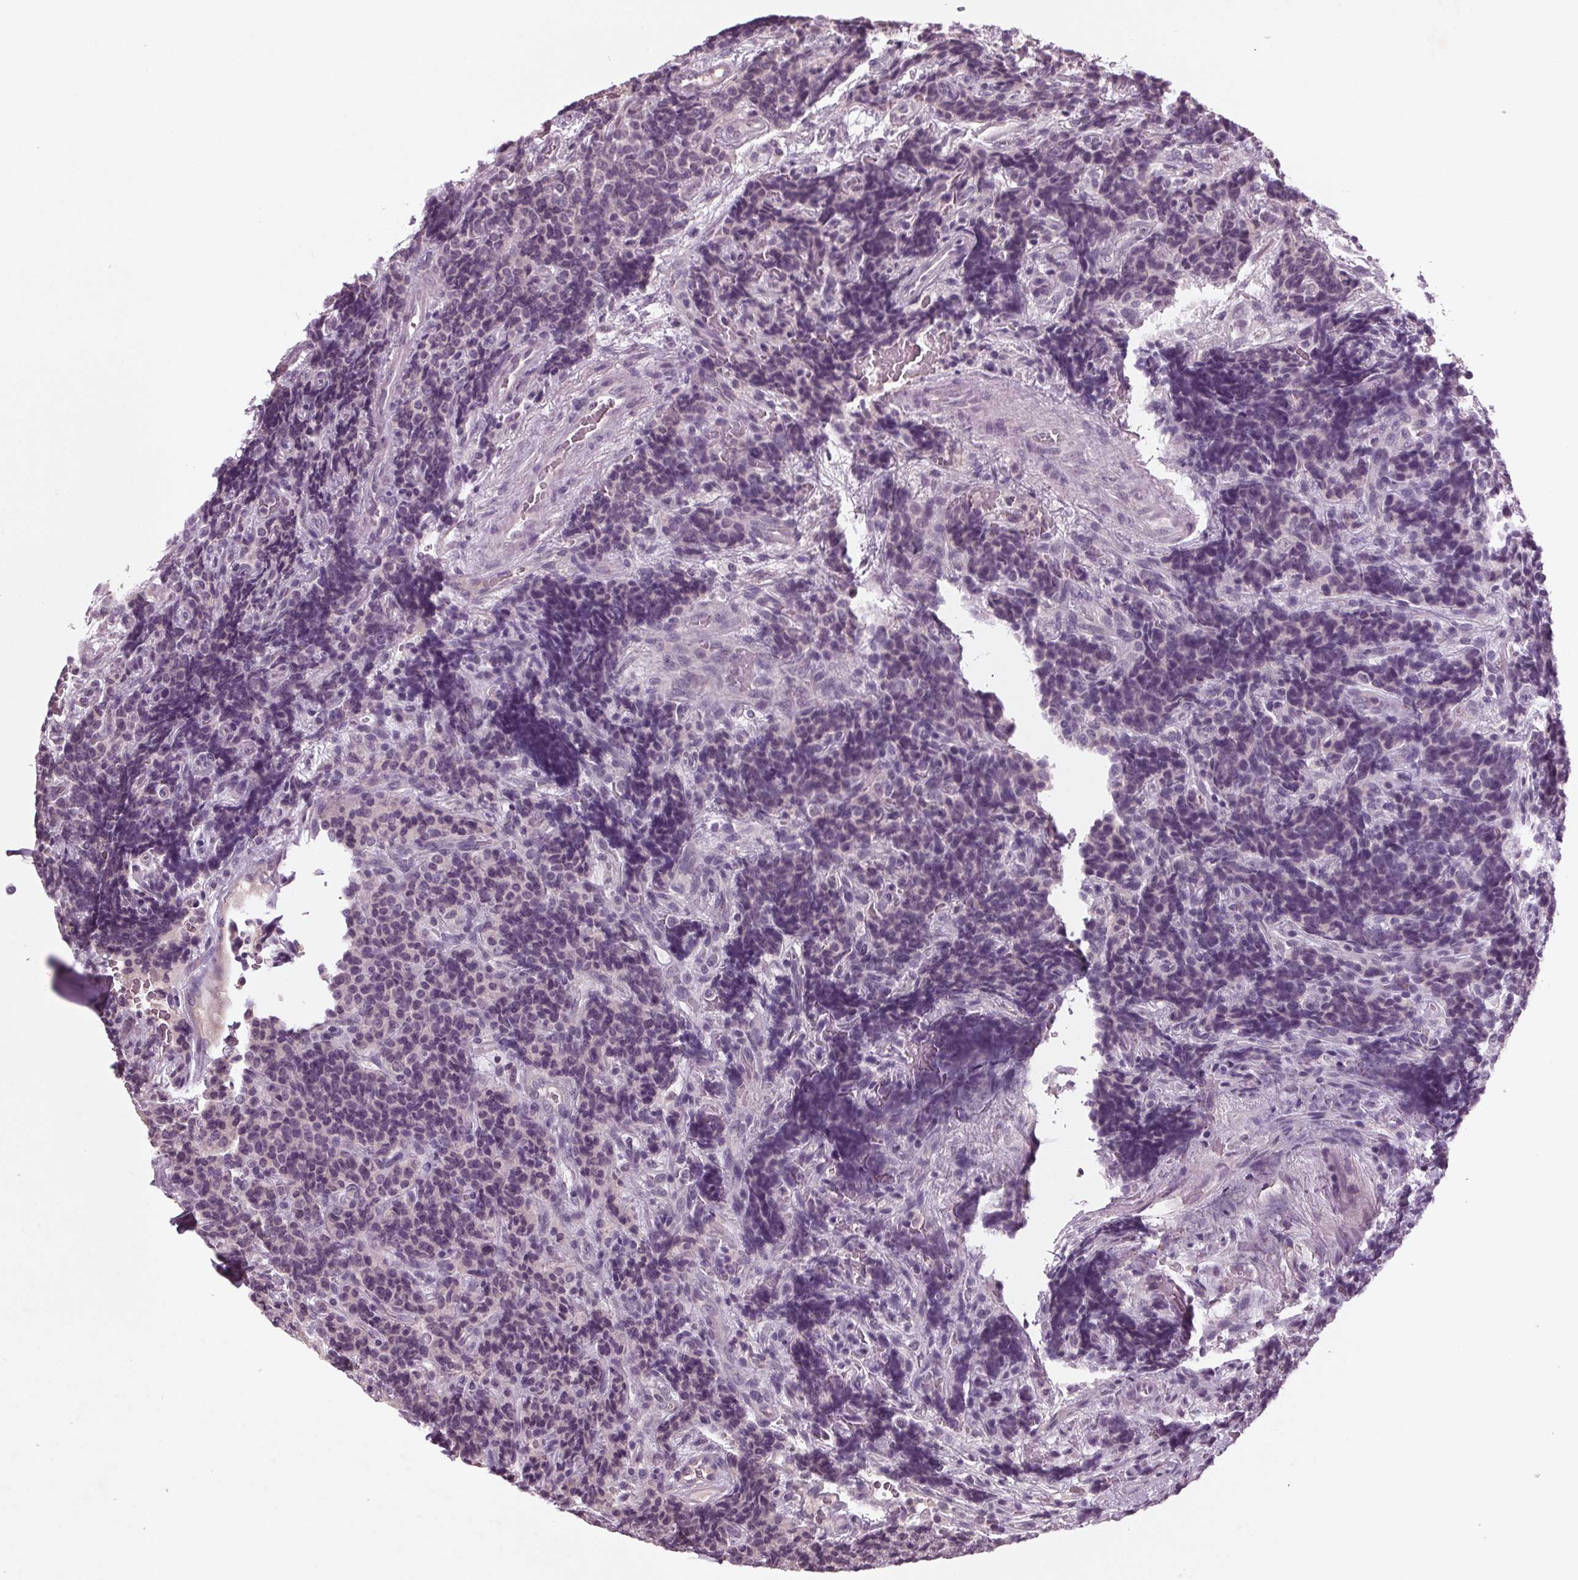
{"staining": {"intensity": "negative", "quantity": "none", "location": "none"}, "tissue": "carcinoid", "cell_type": "Tumor cells", "image_type": "cancer", "snomed": [{"axis": "morphology", "description": "Carcinoid, malignant, NOS"}, {"axis": "topography", "description": "Pancreas"}], "caption": "The histopathology image reveals no significant staining in tumor cells of carcinoid (malignant).", "gene": "BHLHE22", "patient": {"sex": "male", "age": 36}}